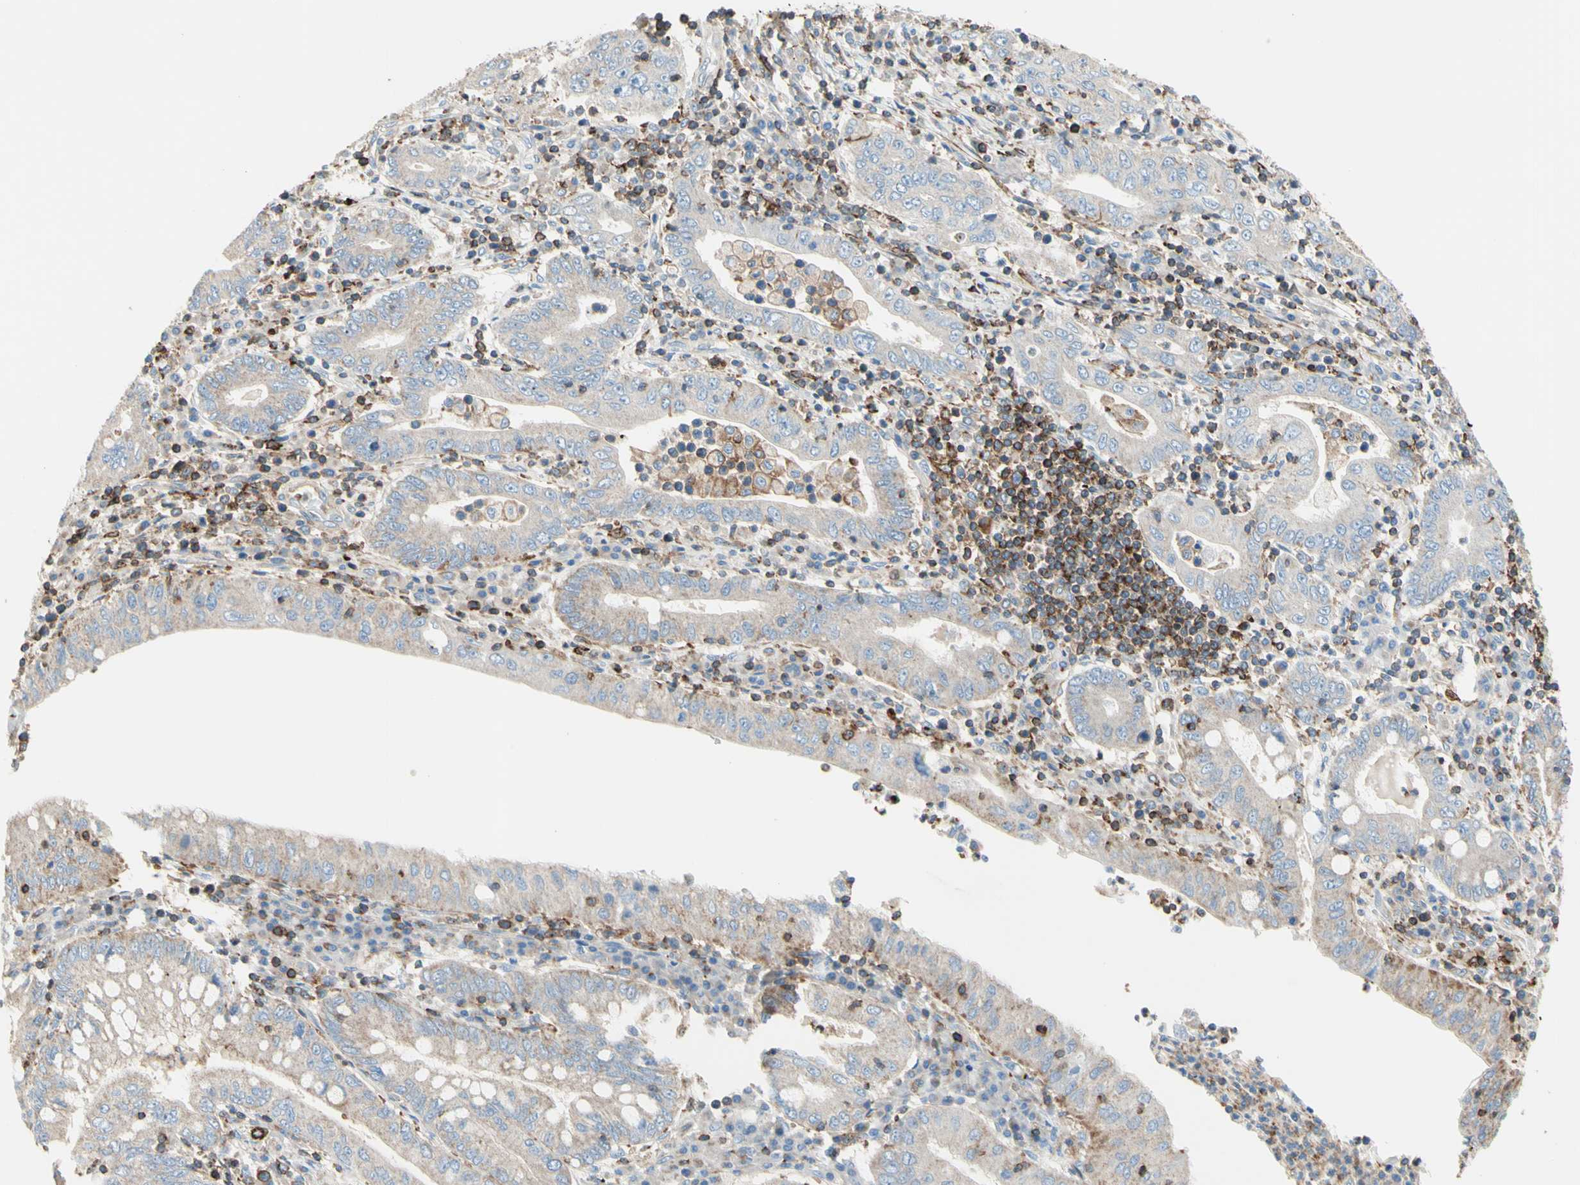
{"staining": {"intensity": "negative", "quantity": "none", "location": "none"}, "tissue": "stomach cancer", "cell_type": "Tumor cells", "image_type": "cancer", "snomed": [{"axis": "morphology", "description": "Normal tissue, NOS"}, {"axis": "morphology", "description": "Adenocarcinoma, NOS"}, {"axis": "topography", "description": "Esophagus"}, {"axis": "topography", "description": "Stomach, upper"}, {"axis": "topography", "description": "Peripheral nerve tissue"}], "caption": "Immunohistochemistry image of human stomach cancer (adenocarcinoma) stained for a protein (brown), which displays no positivity in tumor cells.", "gene": "SEMA4C", "patient": {"sex": "male", "age": 62}}